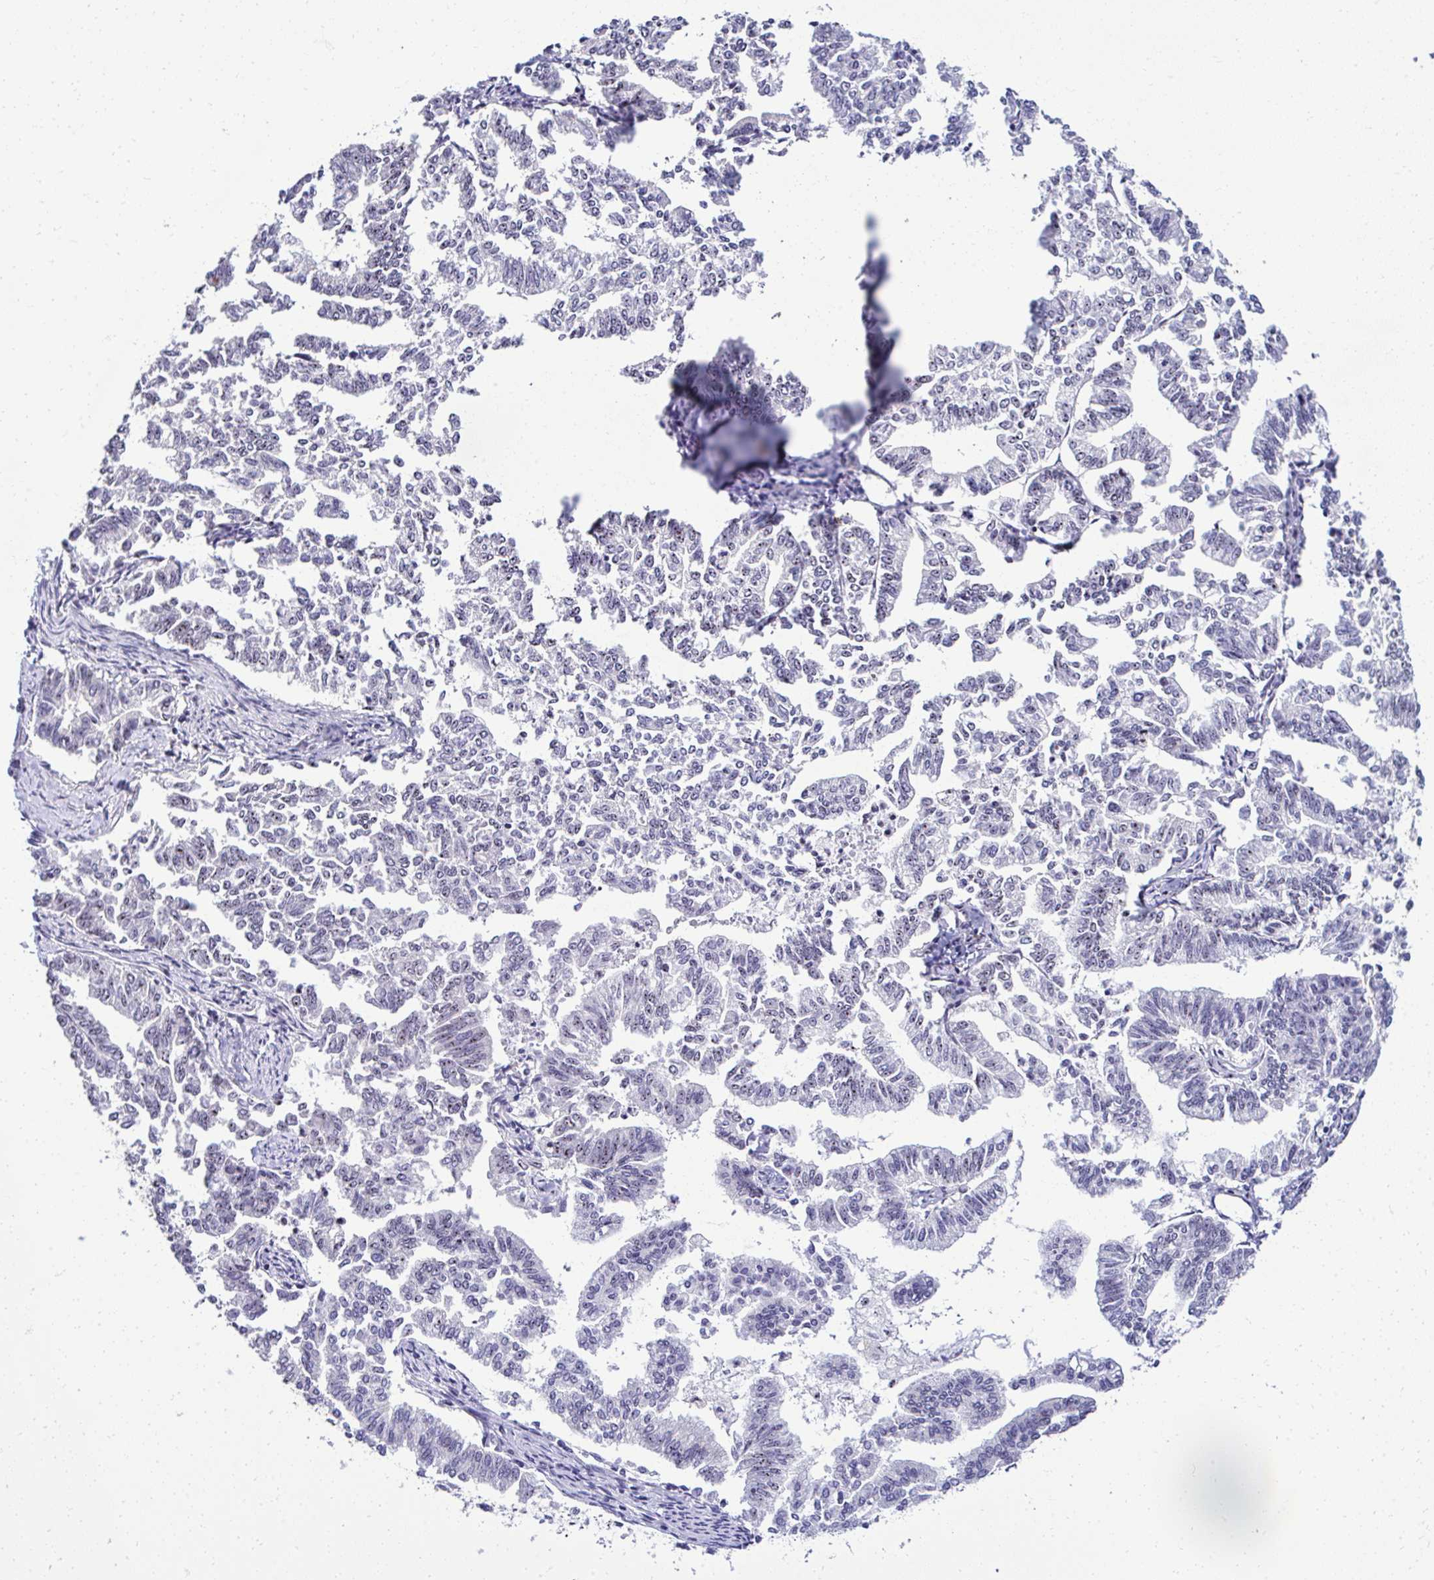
{"staining": {"intensity": "negative", "quantity": "none", "location": "none"}, "tissue": "endometrial cancer", "cell_type": "Tumor cells", "image_type": "cancer", "snomed": [{"axis": "morphology", "description": "Adenocarcinoma, NOS"}, {"axis": "topography", "description": "Endometrium"}], "caption": "Tumor cells are negative for protein expression in human endometrial cancer. Brightfield microscopy of IHC stained with DAB (brown) and hematoxylin (blue), captured at high magnification.", "gene": "CEP72", "patient": {"sex": "female", "age": 79}}